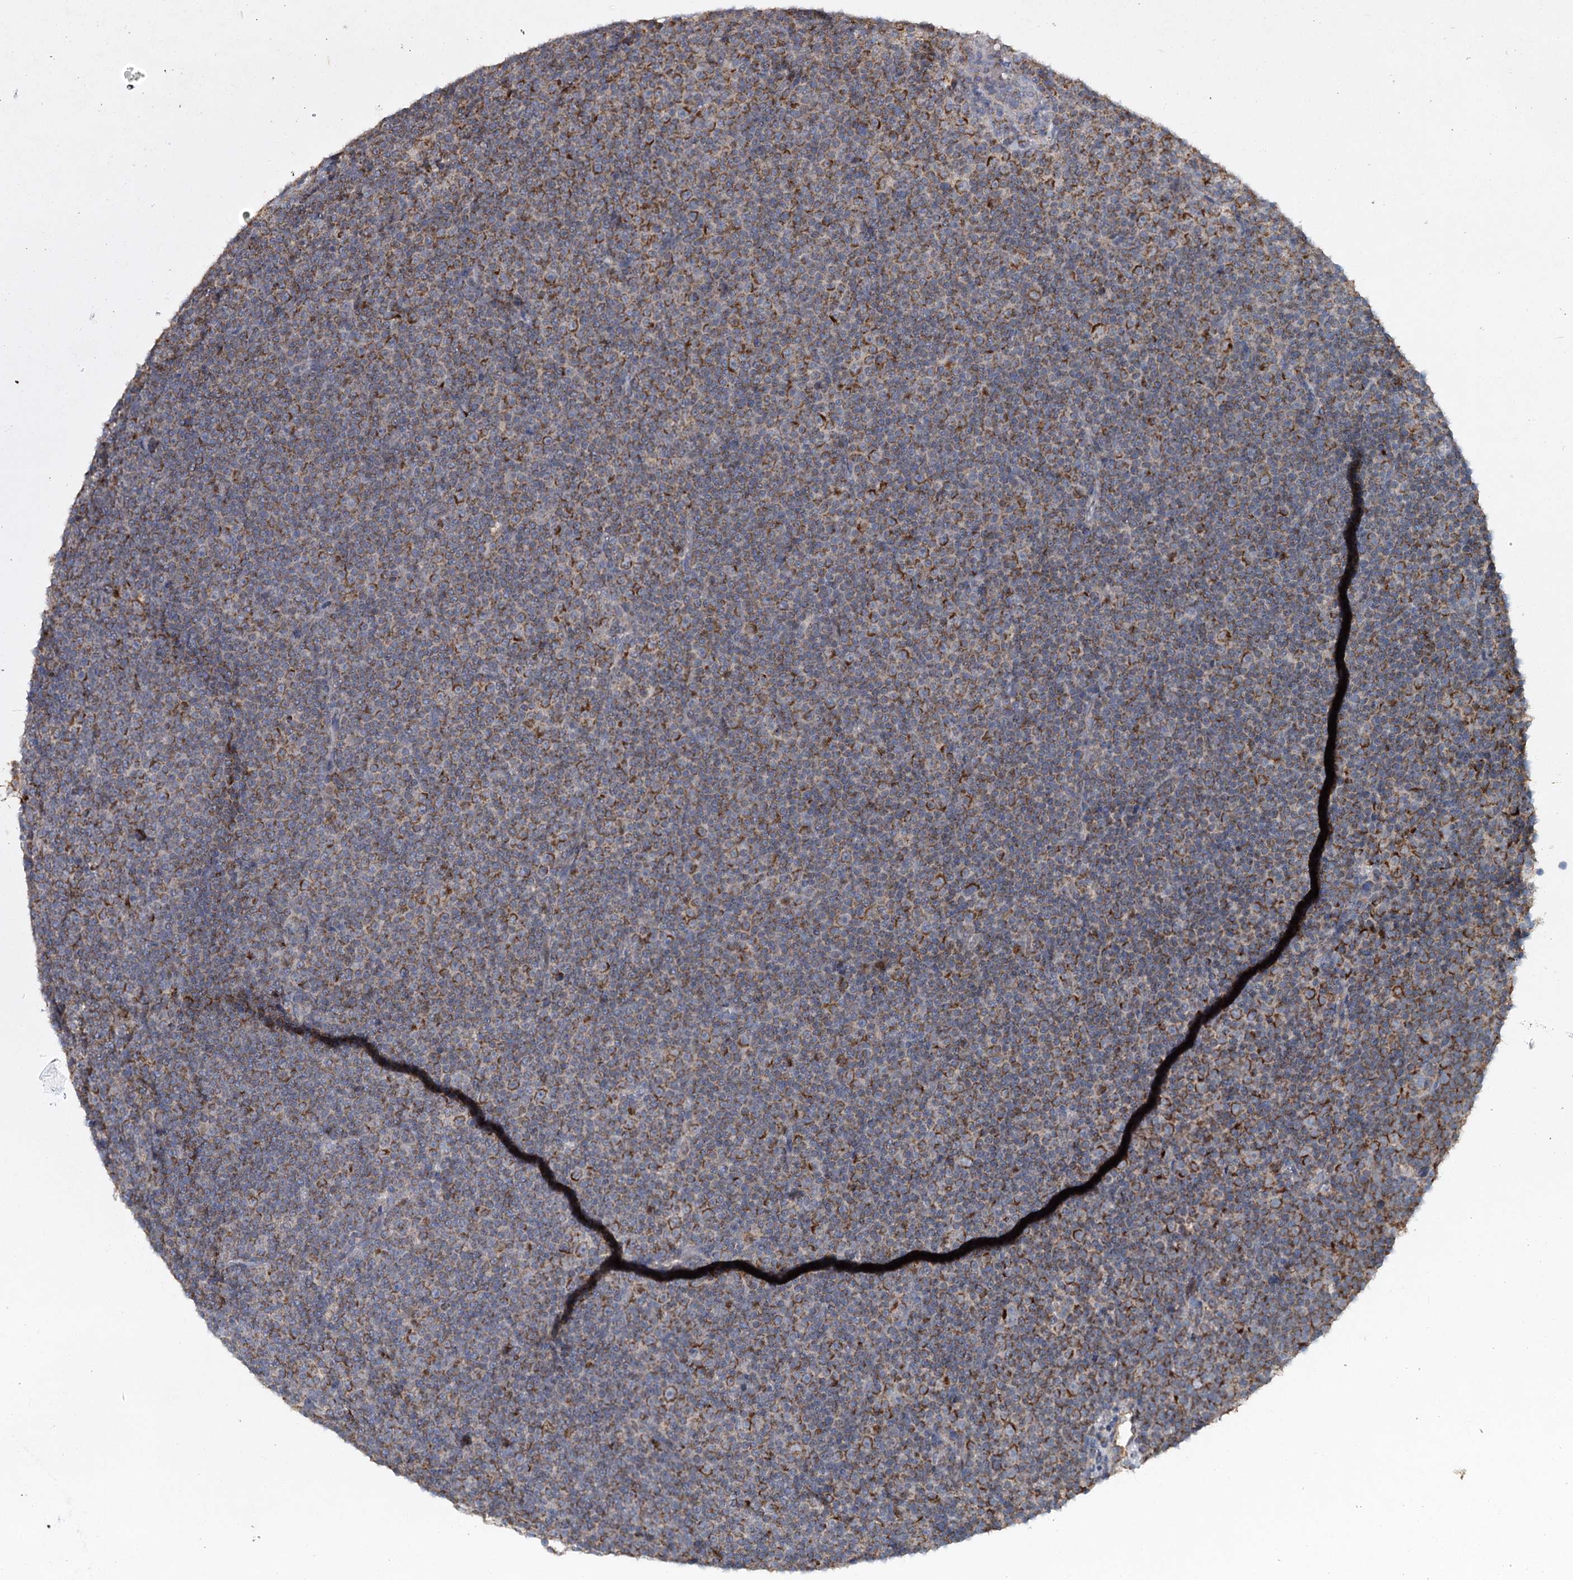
{"staining": {"intensity": "strong", "quantity": "25%-75%", "location": "cytoplasmic/membranous"}, "tissue": "lymphoma", "cell_type": "Tumor cells", "image_type": "cancer", "snomed": [{"axis": "morphology", "description": "Malignant lymphoma, non-Hodgkin's type, Low grade"}, {"axis": "topography", "description": "Lymph node"}], "caption": "Human lymphoma stained with a brown dye reveals strong cytoplasmic/membranous positive positivity in about 25%-75% of tumor cells.", "gene": "MRPL44", "patient": {"sex": "female", "age": 67}}